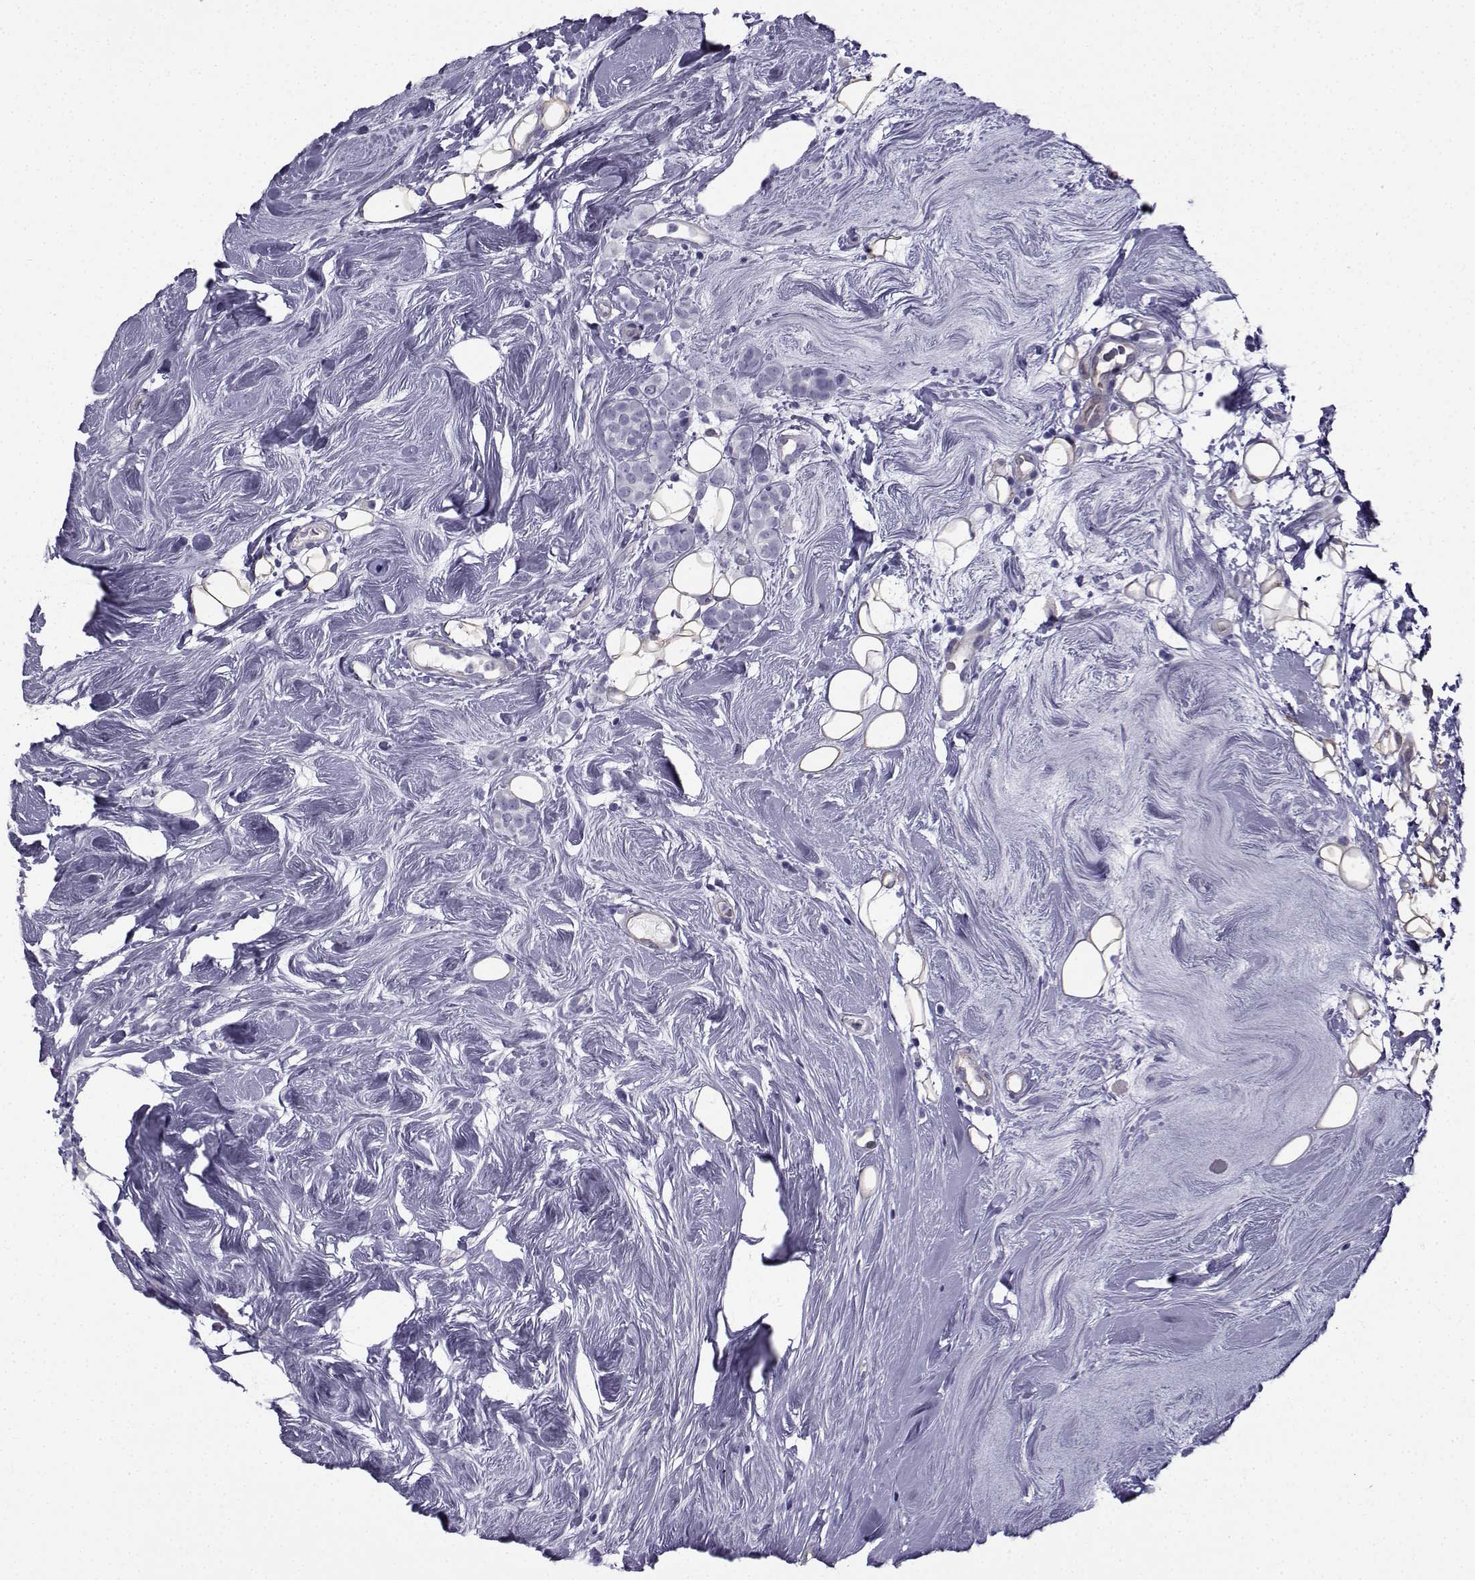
{"staining": {"intensity": "negative", "quantity": "none", "location": "none"}, "tissue": "breast cancer", "cell_type": "Tumor cells", "image_type": "cancer", "snomed": [{"axis": "morphology", "description": "Lobular carcinoma"}, {"axis": "topography", "description": "Breast"}], "caption": "Immunohistochemistry (IHC) photomicrograph of human breast cancer stained for a protein (brown), which demonstrates no staining in tumor cells. The staining was performed using DAB to visualize the protein expression in brown, while the nuclei were stained in blue with hematoxylin (Magnification: 20x).", "gene": "SPANXD", "patient": {"sex": "female", "age": 49}}